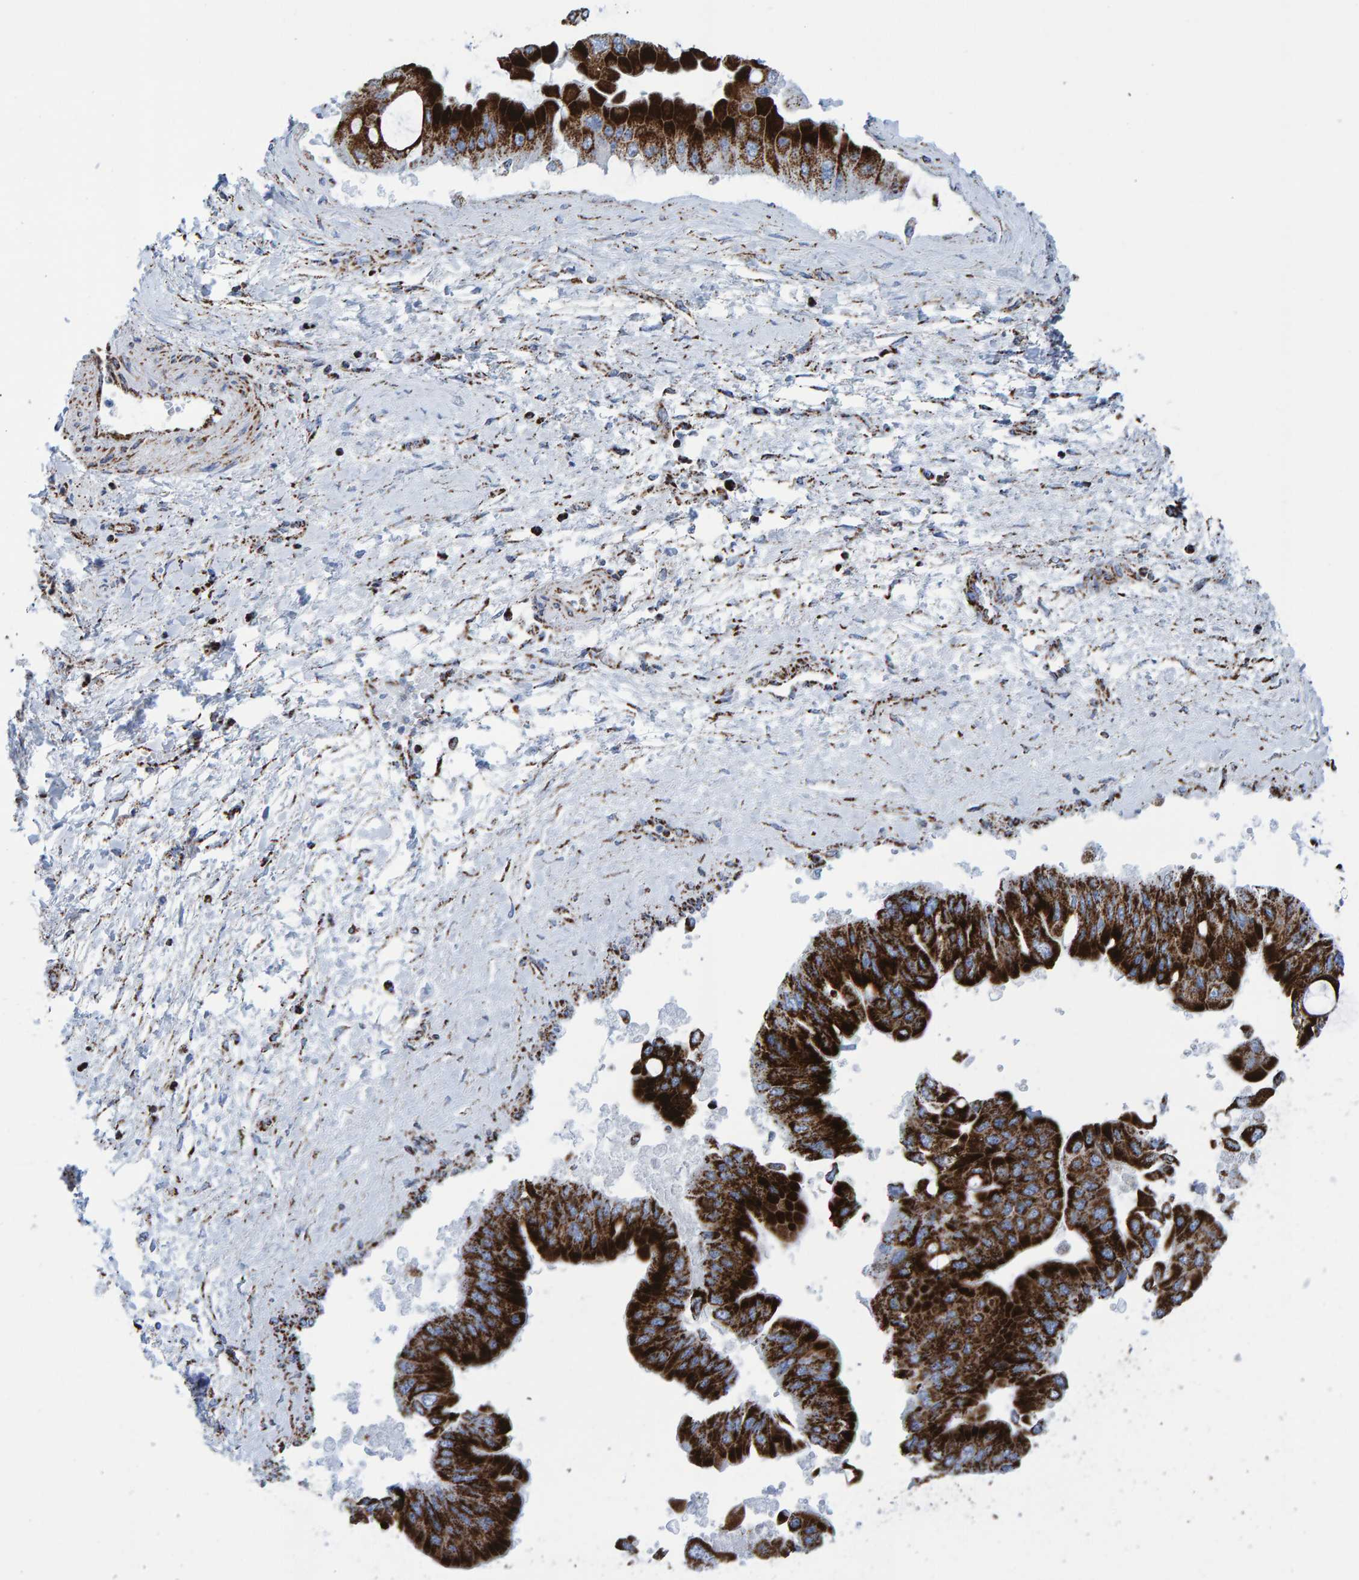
{"staining": {"intensity": "strong", "quantity": ">75%", "location": "cytoplasmic/membranous"}, "tissue": "liver cancer", "cell_type": "Tumor cells", "image_type": "cancer", "snomed": [{"axis": "morphology", "description": "Cholangiocarcinoma"}, {"axis": "topography", "description": "Liver"}], "caption": "Cholangiocarcinoma (liver) stained with a brown dye shows strong cytoplasmic/membranous positive expression in approximately >75% of tumor cells.", "gene": "ENSG00000262660", "patient": {"sex": "male", "age": 50}}